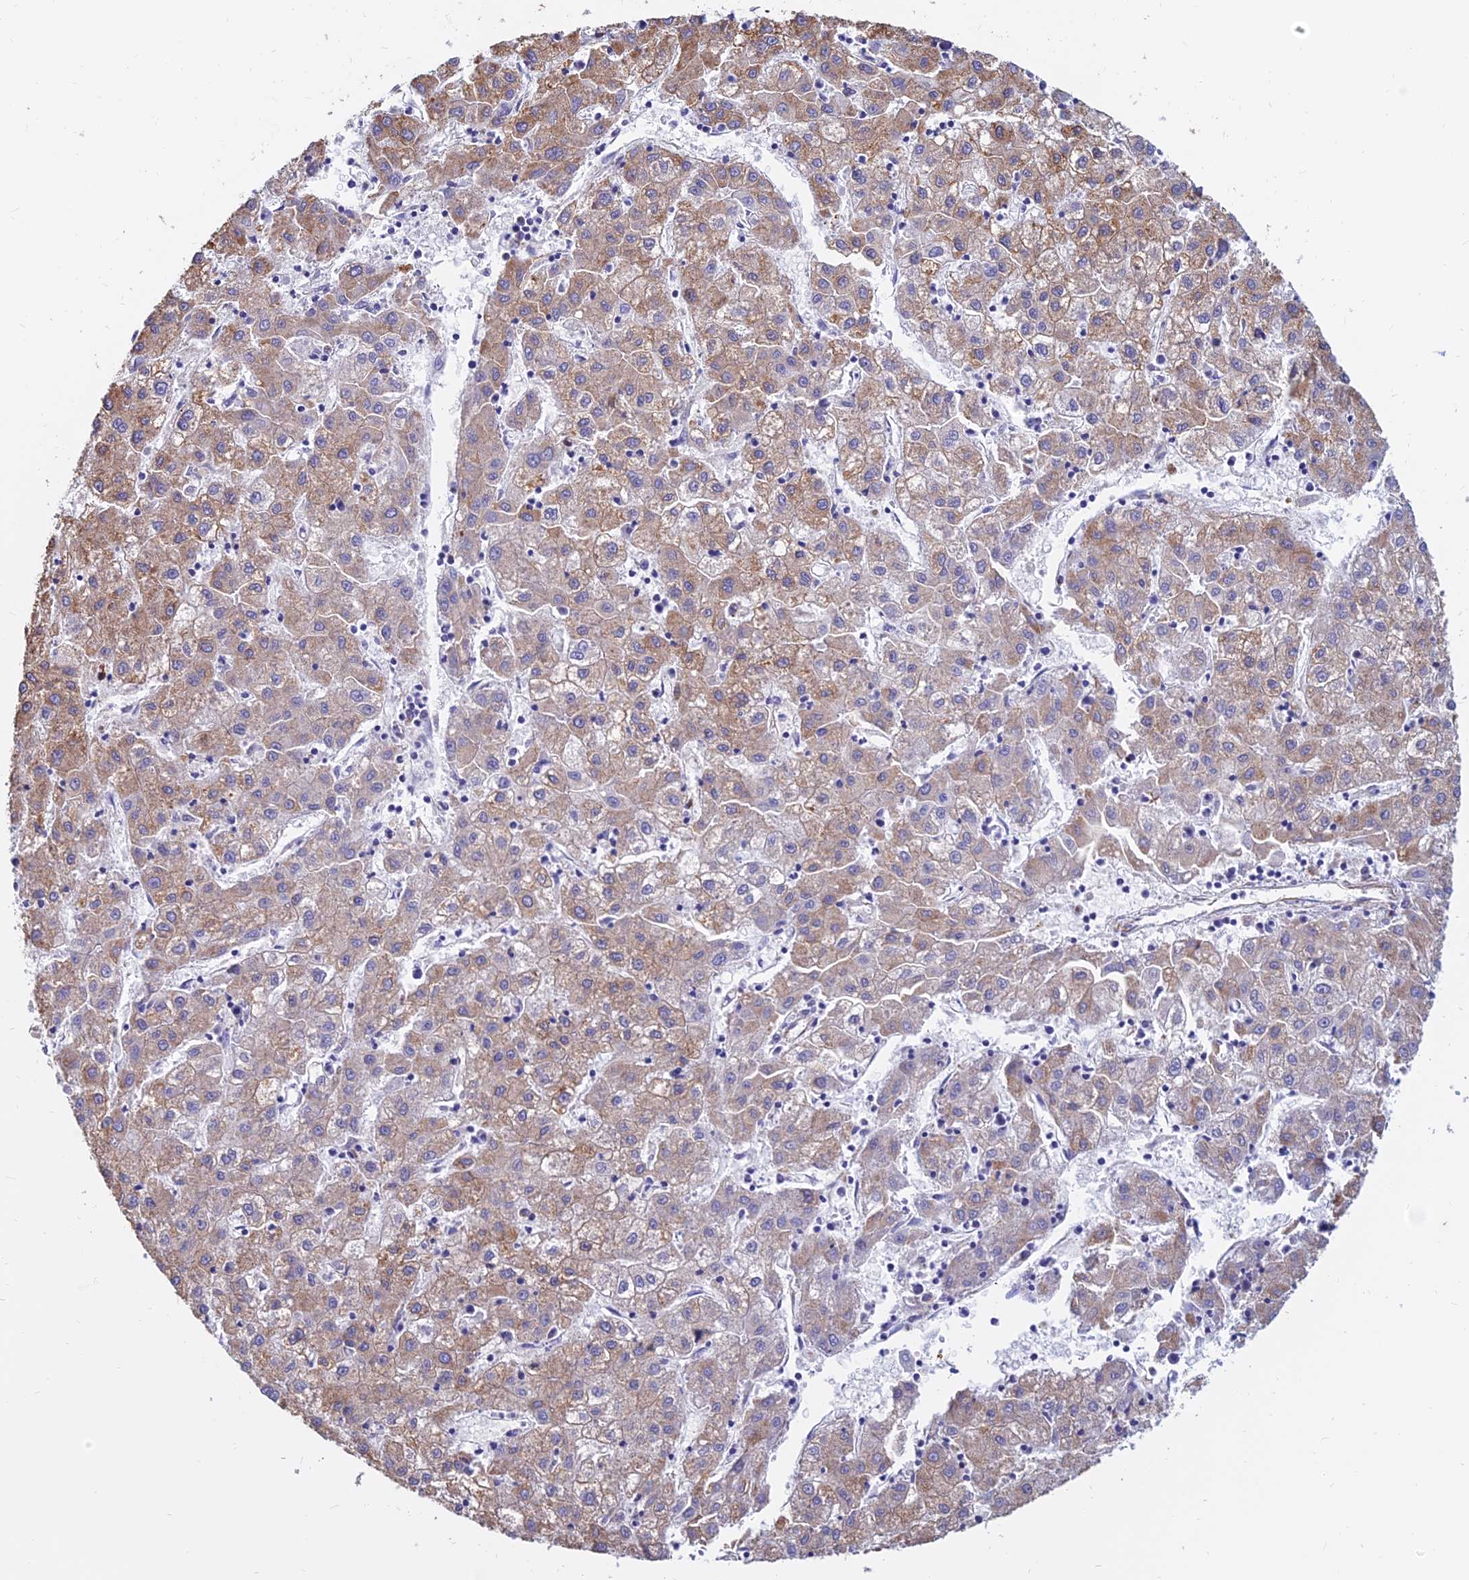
{"staining": {"intensity": "moderate", "quantity": "25%-75%", "location": "cytoplasmic/membranous"}, "tissue": "liver cancer", "cell_type": "Tumor cells", "image_type": "cancer", "snomed": [{"axis": "morphology", "description": "Carcinoma, Hepatocellular, NOS"}, {"axis": "topography", "description": "Liver"}], "caption": "The image exhibits immunohistochemical staining of hepatocellular carcinoma (liver). There is moderate cytoplasmic/membranous positivity is identified in about 25%-75% of tumor cells.", "gene": "CDK18", "patient": {"sex": "male", "age": 72}}